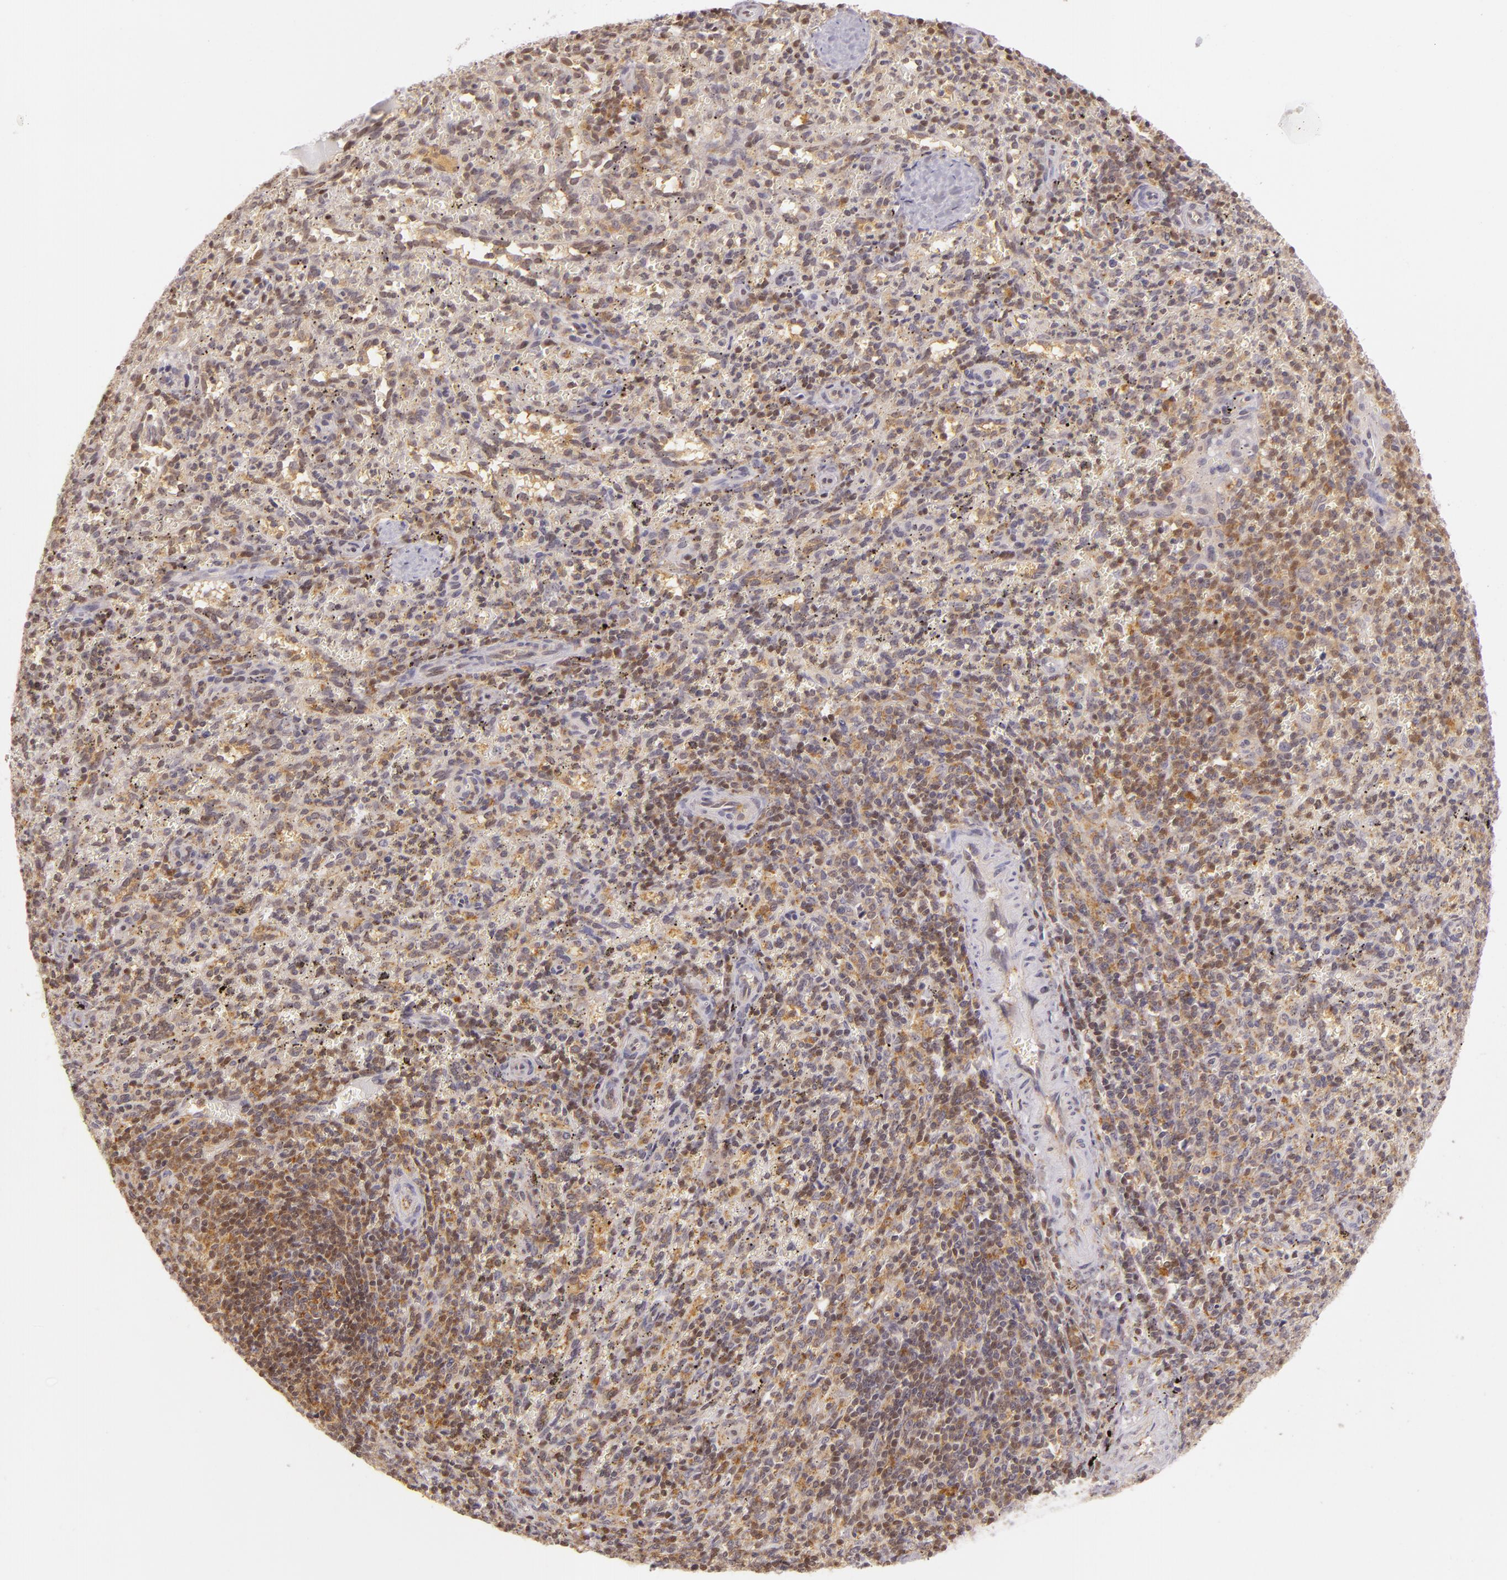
{"staining": {"intensity": "moderate", "quantity": "25%-75%", "location": "cytoplasmic/membranous"}, "tissue": "spleen", "cell_type": "Cells in red pulp", "image_type": "normal", "snomed": [{"axis": "morphology", "description": "Normal tissue, NOS"}, {"axis": "topography", "description": "Spleen"}], "caption": "Spleen stained for a protein (brown) exhibits moderate cytoplasmic/membranous positive positivity in approximately 25%-75% of cells in red pulp.", "gene": "ENSG00000290315", "patient": {"sex": "female", "age": 10}}